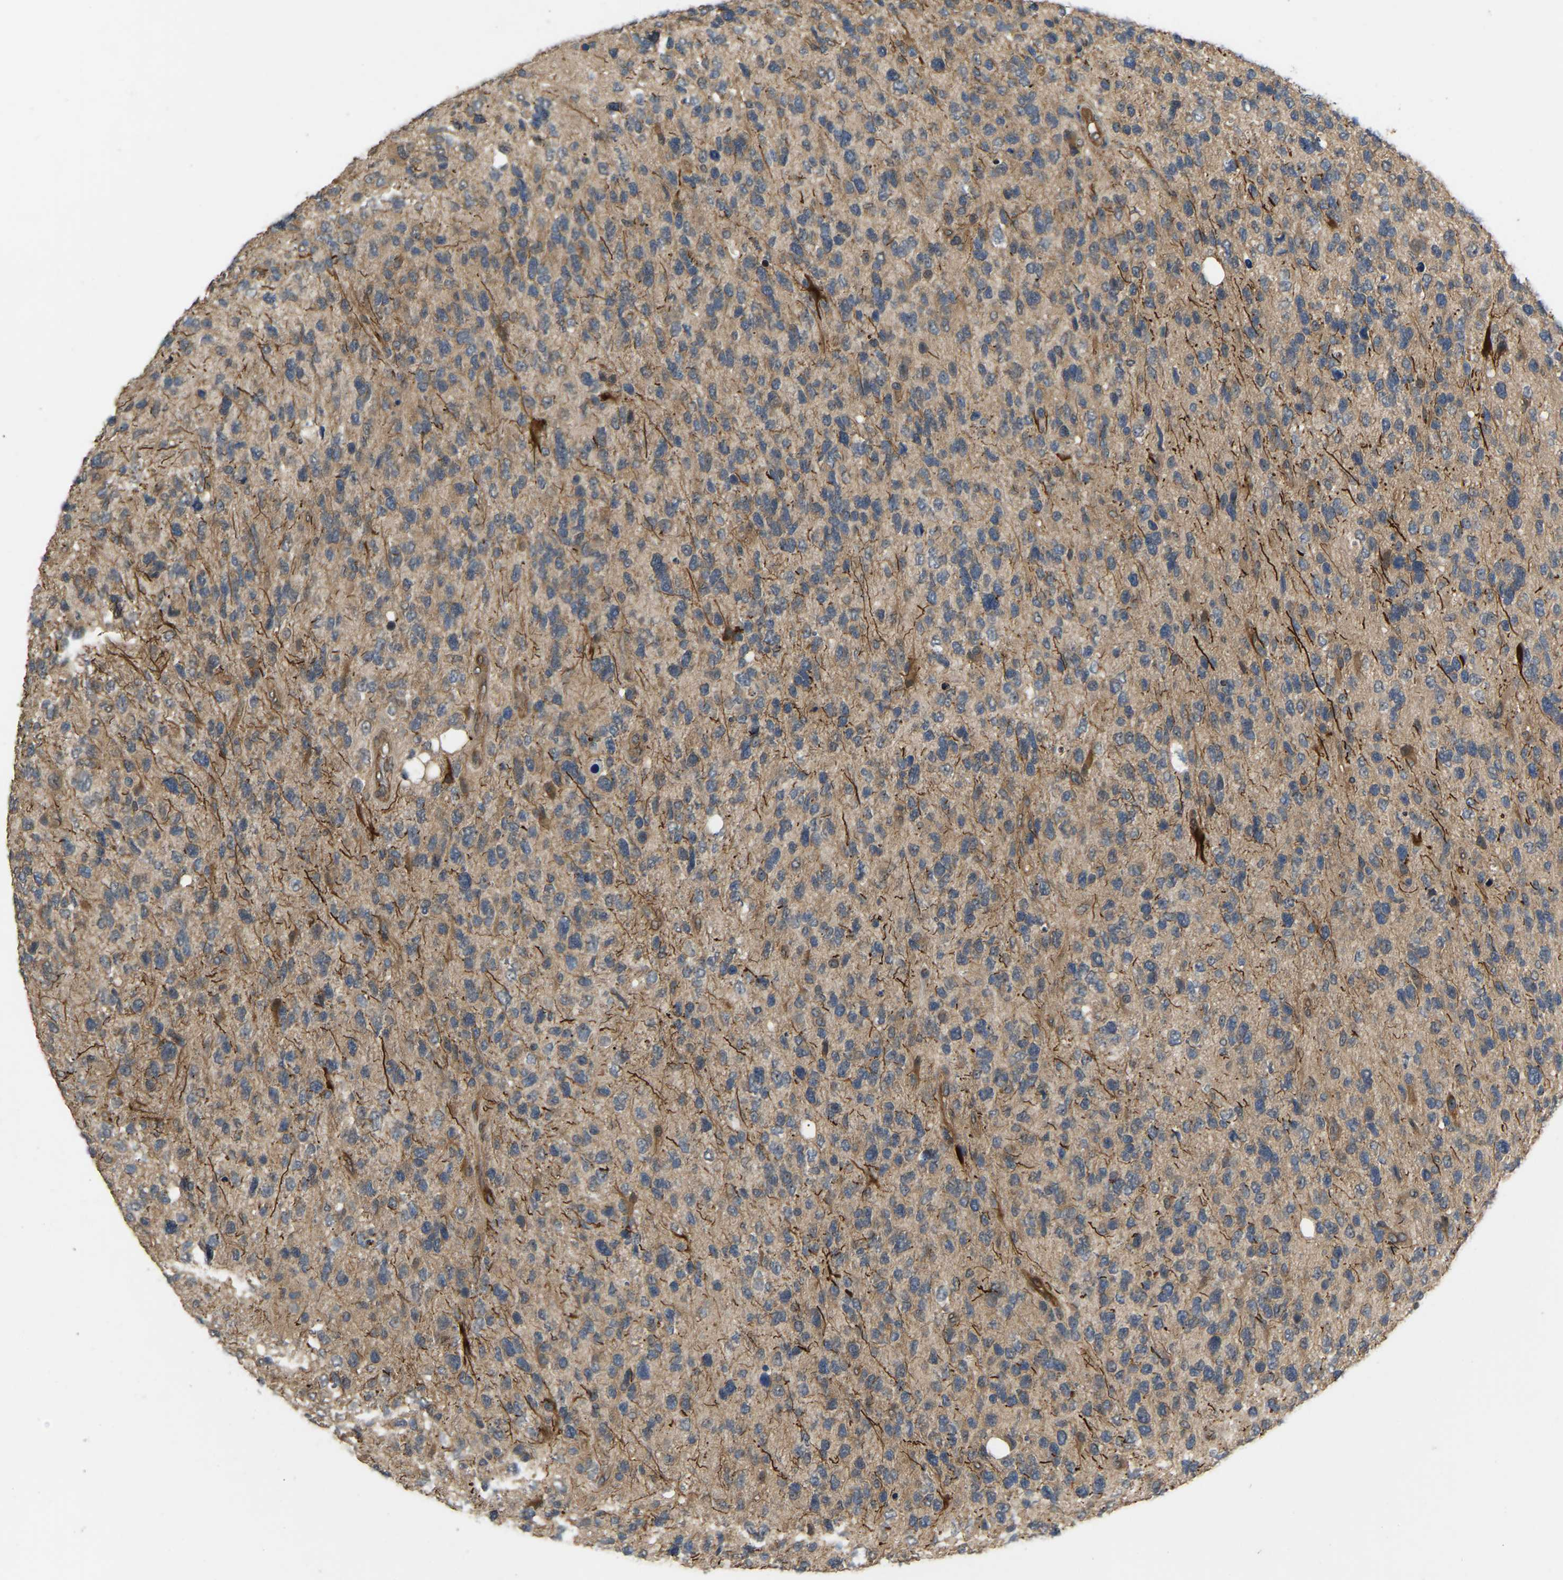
{"staining": {"intensity": "negative", "quantity": "none", "location": "none"}, "tissue": "glioma", "cell_type": "Tumor cells", "image_type": "cancer", "snomed": [{"axis": "morphology", "description": "Glioma, malignant, High grade"}, {"axis": "topography", "description": "Brain"}], "caption": "This is a micrograph of immunohistochemistry (IHC) staining of glioma, which shows no expression in tumor cells.", "gene": "LIMK2", "patient": {"sex": "female", "age": 58}}